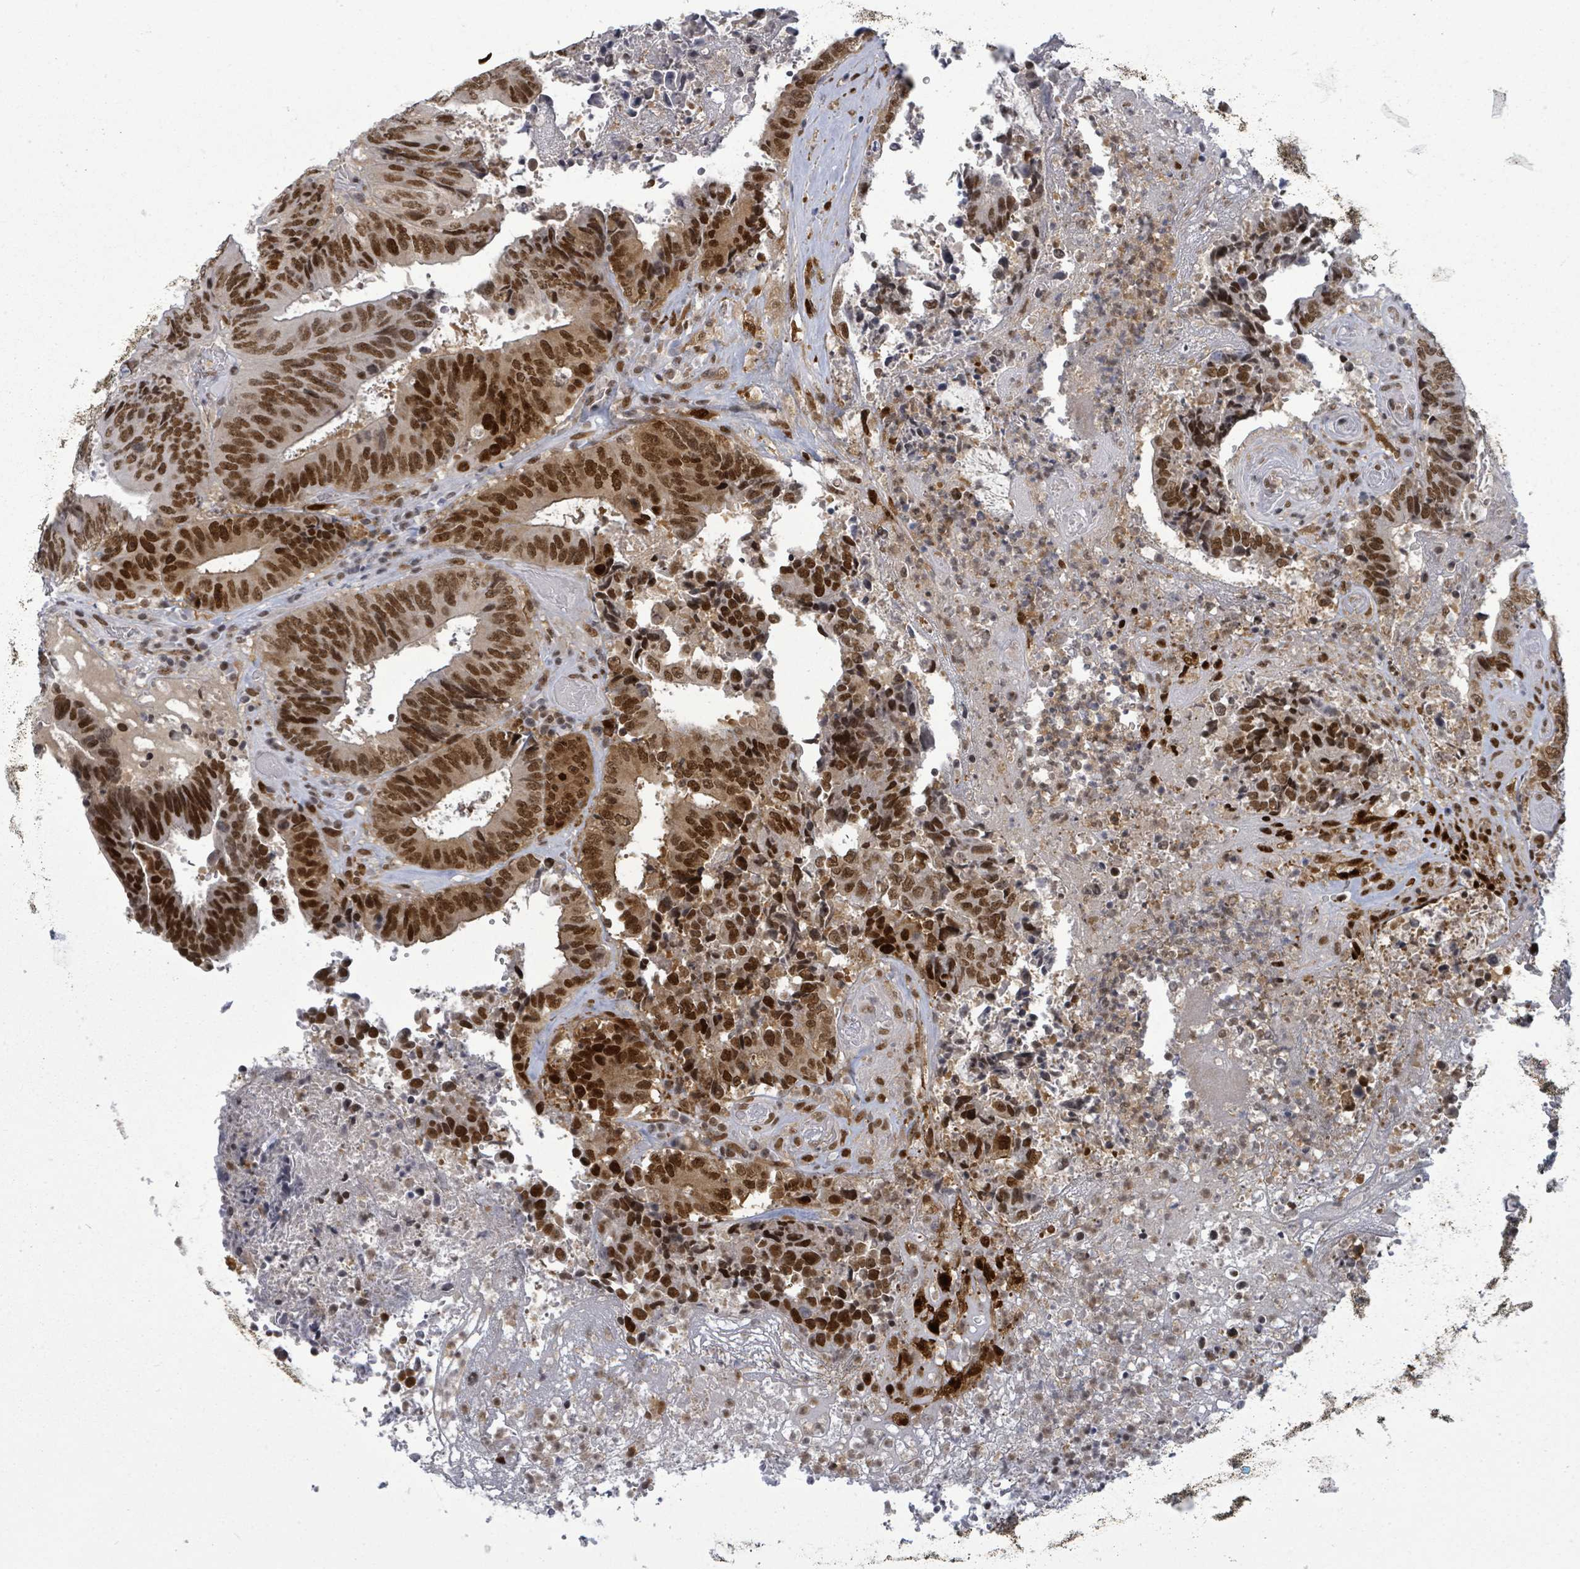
{"staining": {"intensity": "strong", "quantity": ">75%", "location": "nuclear"}, "tissue": "colorectal cancer", "cell_type": "Tumor cells", "image_type": "cancer", "snomed": [{"axis": "morphology", "description": "Adenocarcinoma, NOS"}, {"axis": "topography", "description": "Rectum"}], "caption": "DAB (3,3'-diaminobenzidine) immunohistochemical staining of colorectal cancer (adenocarcinoma) exhibits strong nuclear protein staining in approximately >75% of tumor cells. (Stains: DAB in brown, nuclei in blue, Microscopy: brightfield microscopy at high magnification).", "gene": "ERCC5", "patient": {"sex": "male", "age": 72}}